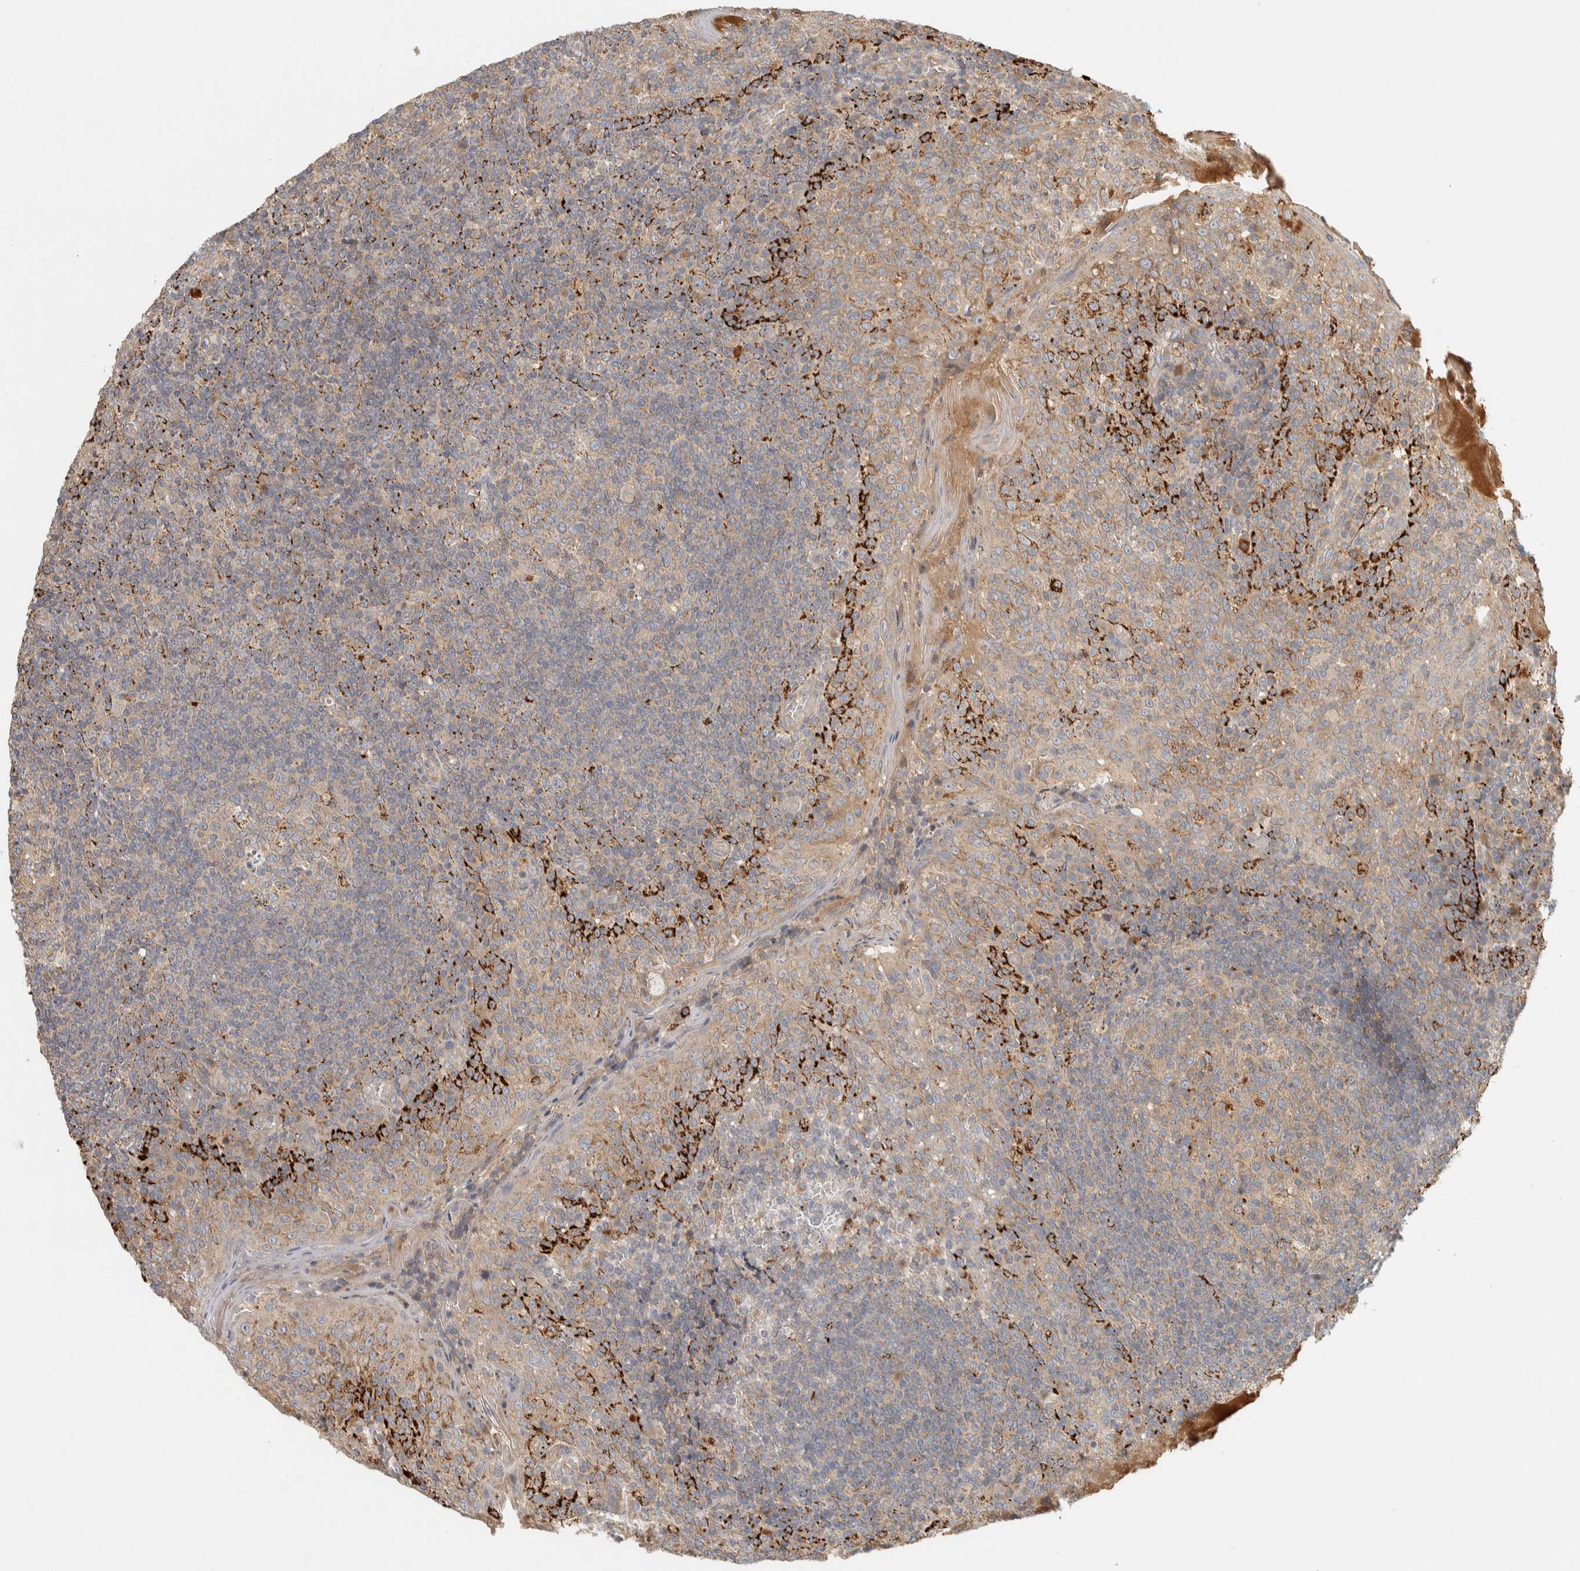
{"staining": {"intensity": "weak", "quantity": "25%-75%", "location": "cytoplasmic/membranous"}, "tissue": "tonsil", "cell_type": "Germinal center cells", "image_type": "normal", "snomed": [{"axis": "morphology", "description": "Normal tissue, NOS"}, {"axis": "topography", "description": "Tonsil"}], "caption": "Protein expression analysis of normal human tonsil reveals weak cytoplasmic/membranous expression in about 25%-75% of germinal center cells. (Brightfield microscopy of DAB IHC at high magnification).", "gene": "FAM167A", "patient": {"sex": "female", "age": 19}}